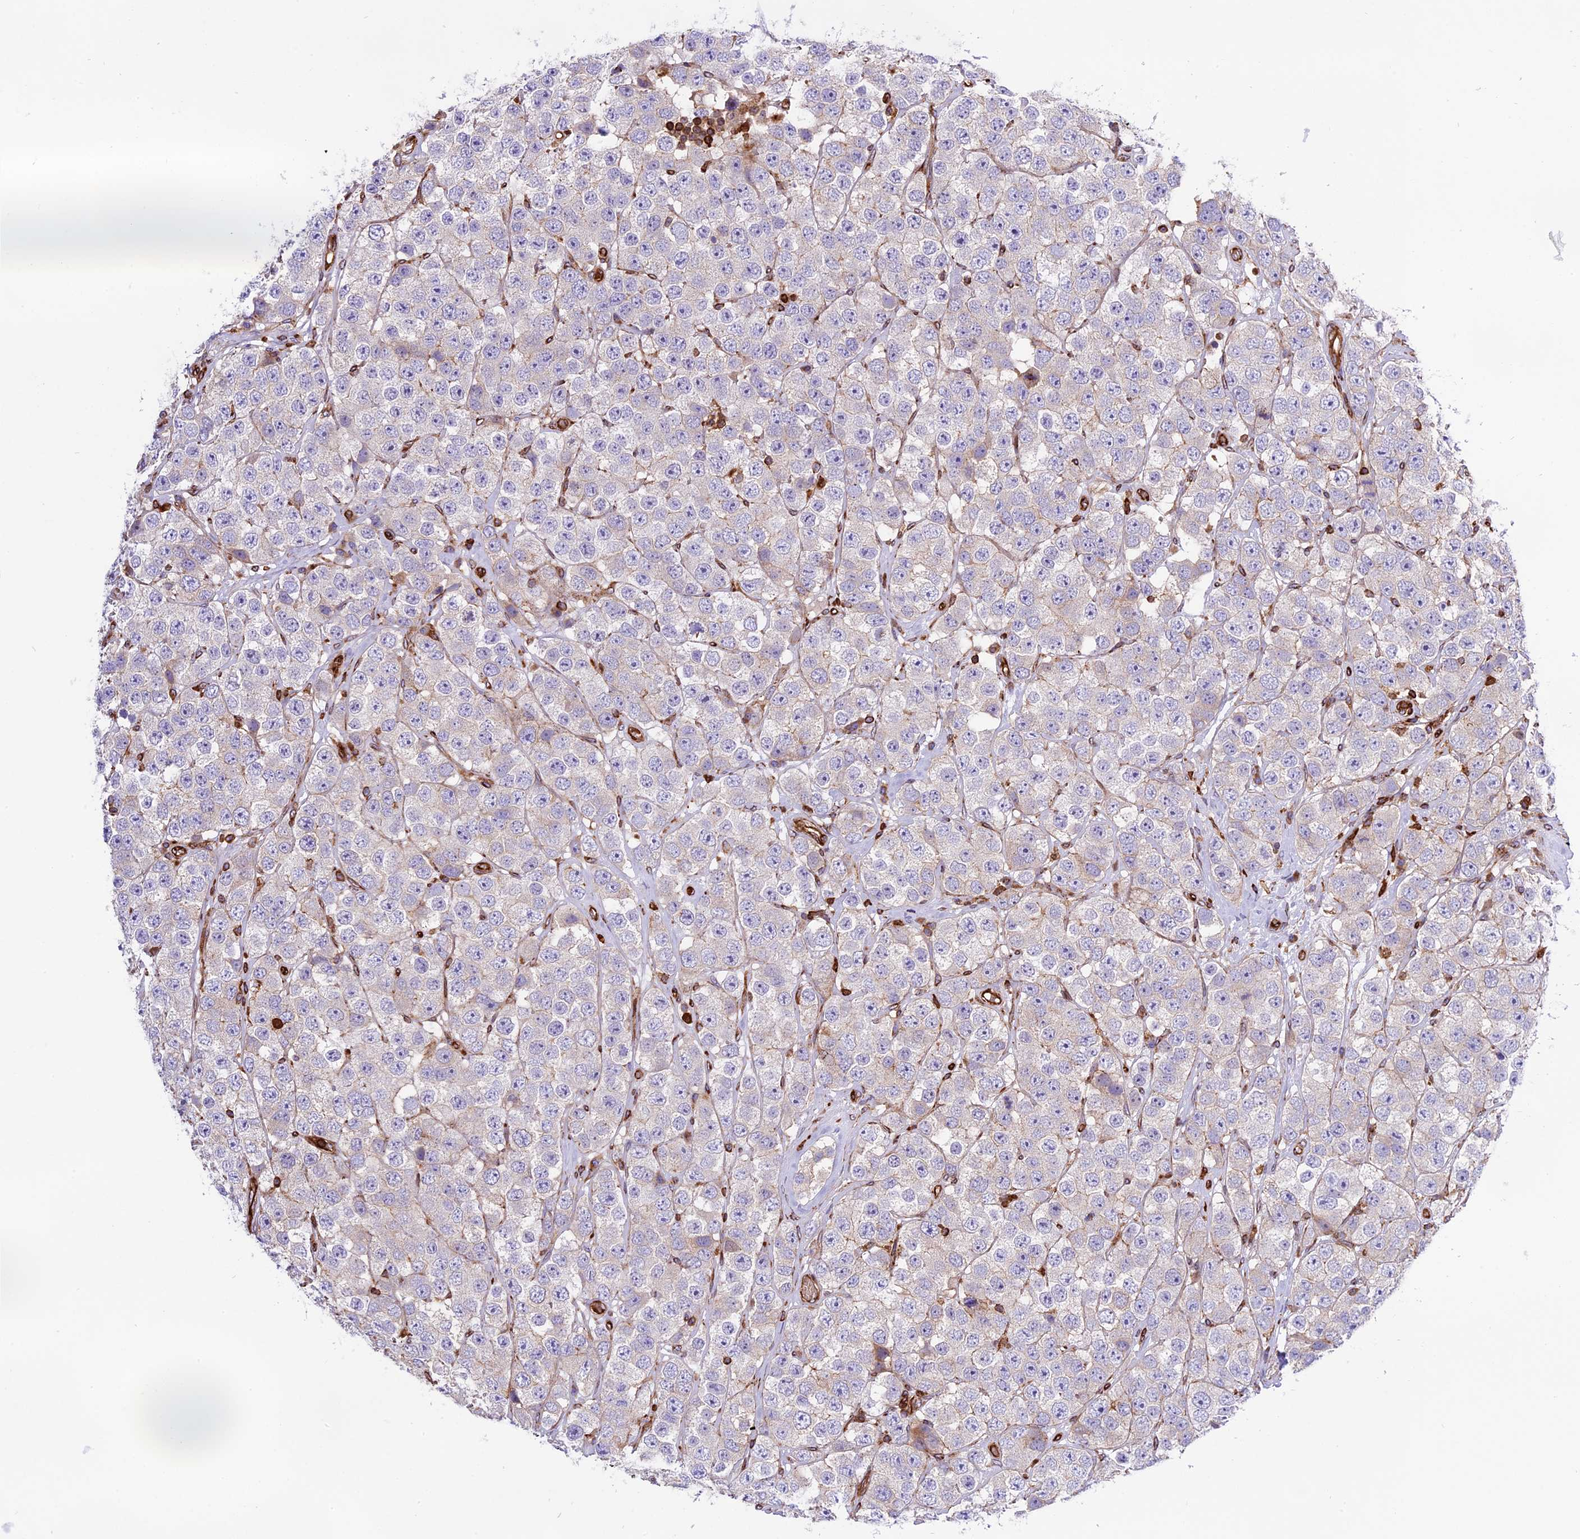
{"staining": {"intensity": "negative", "quantity": "none", "location": "none"}, "tissue": "testis cancer", "cell_type": "Tumor cells", "image_type": "cancer", "snomed": [{"axis": "morphology", "description": "Seminoma, NOS"}, {"axis": "topography", "description": "Testis"}], "caption": "A micrograph of testis seminoma stained for a protein exhibits no brown staining in tumor cells.", "gene": "CD99L2", "patient": {"sex": "male", "age": 28}}